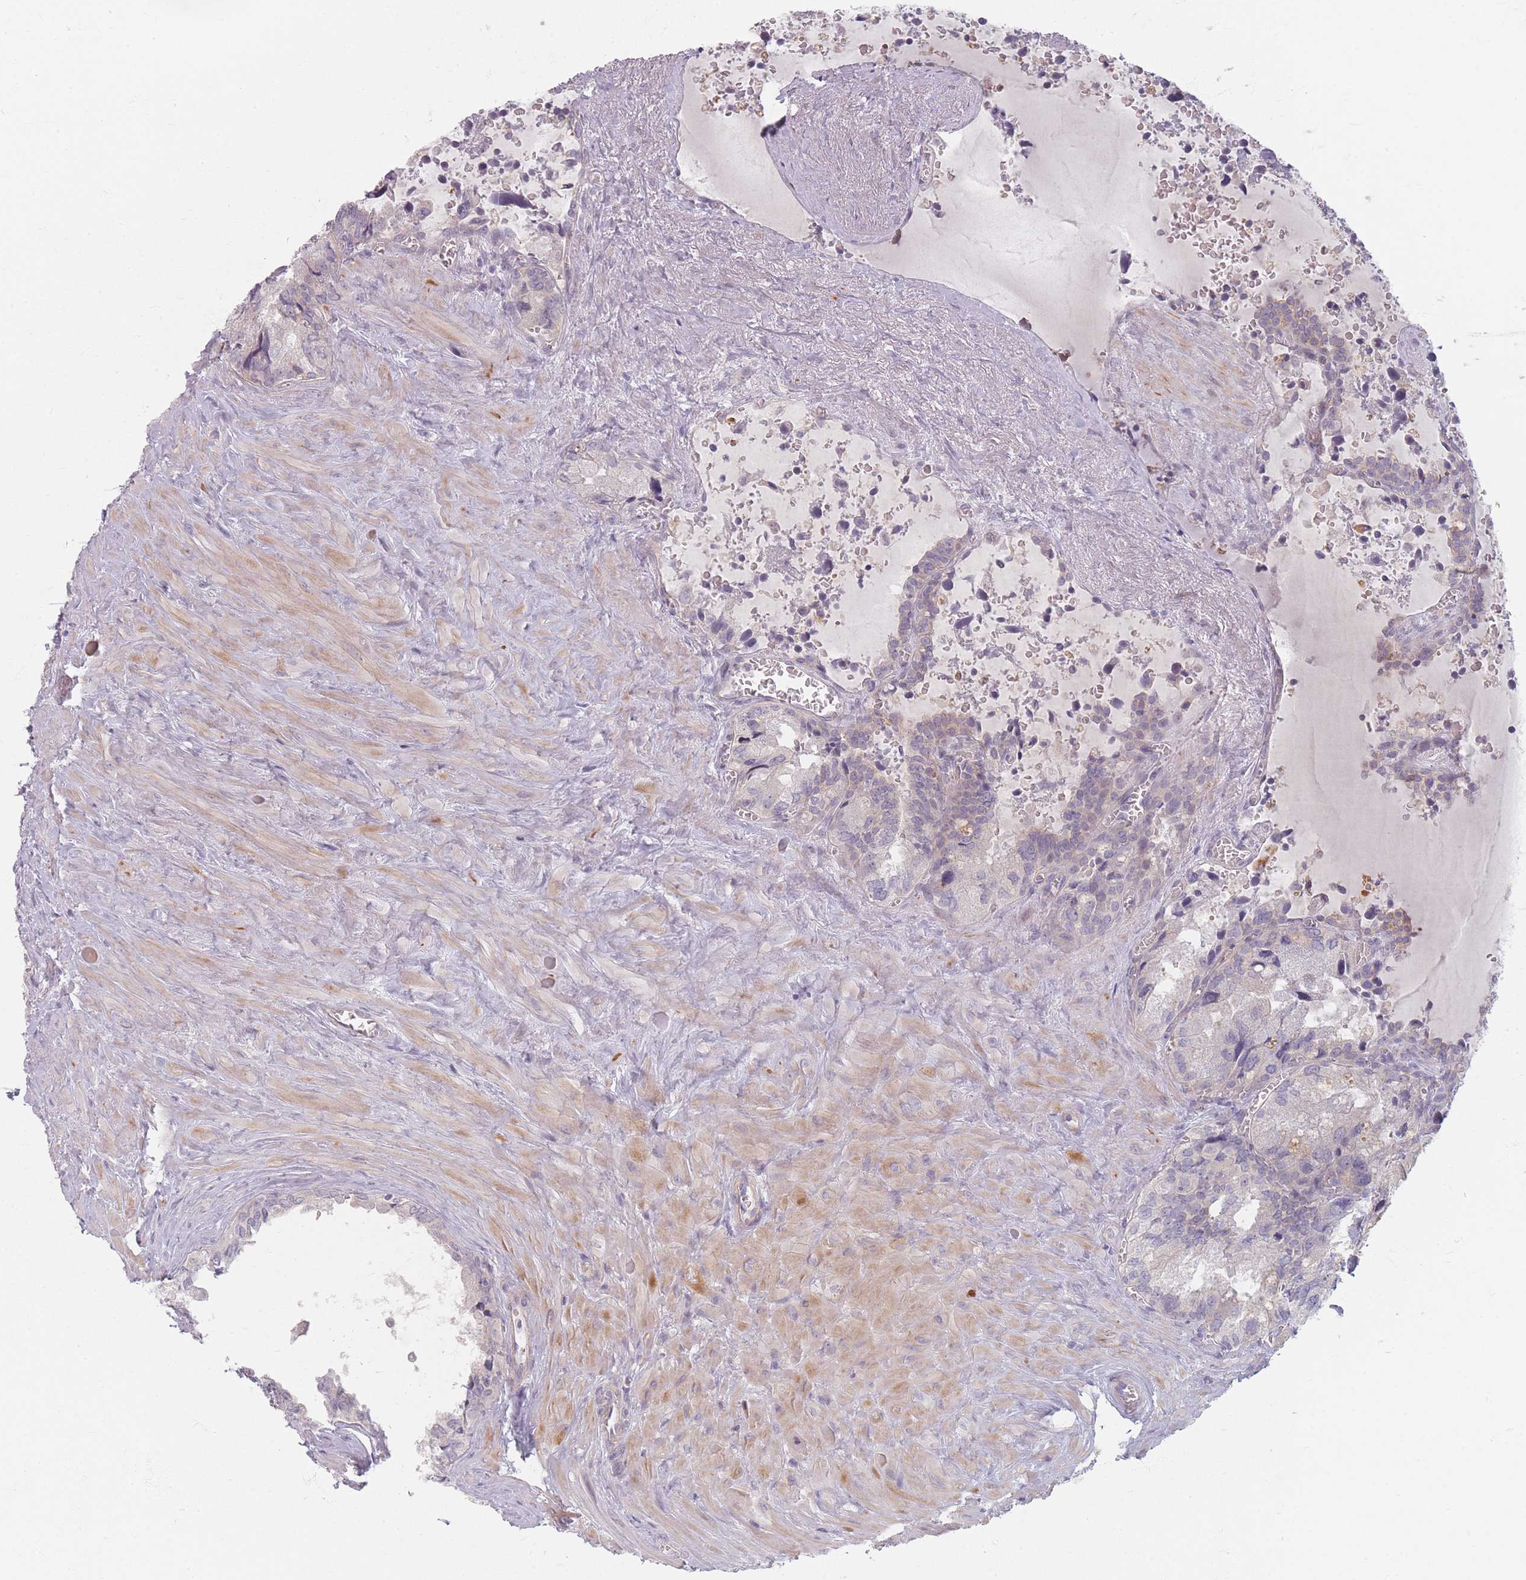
{"staining": {"intensity": "negative", "quantity": "none", "location": "none"}, "tissue": "seminal vesicle", "cell_type": "Glandular cells", "image_type": "normal", "snomed": [{"axis": "morphology", "description": "Normal tissue, NOS"}, {"axis": "topography", "description": "Seminal veicle"}], "caption": "An image of human seminal vesicle is negative for staining in glandular cells.", "gene": "TMOD1", "patient": {"sex": "male", "age": 68}}